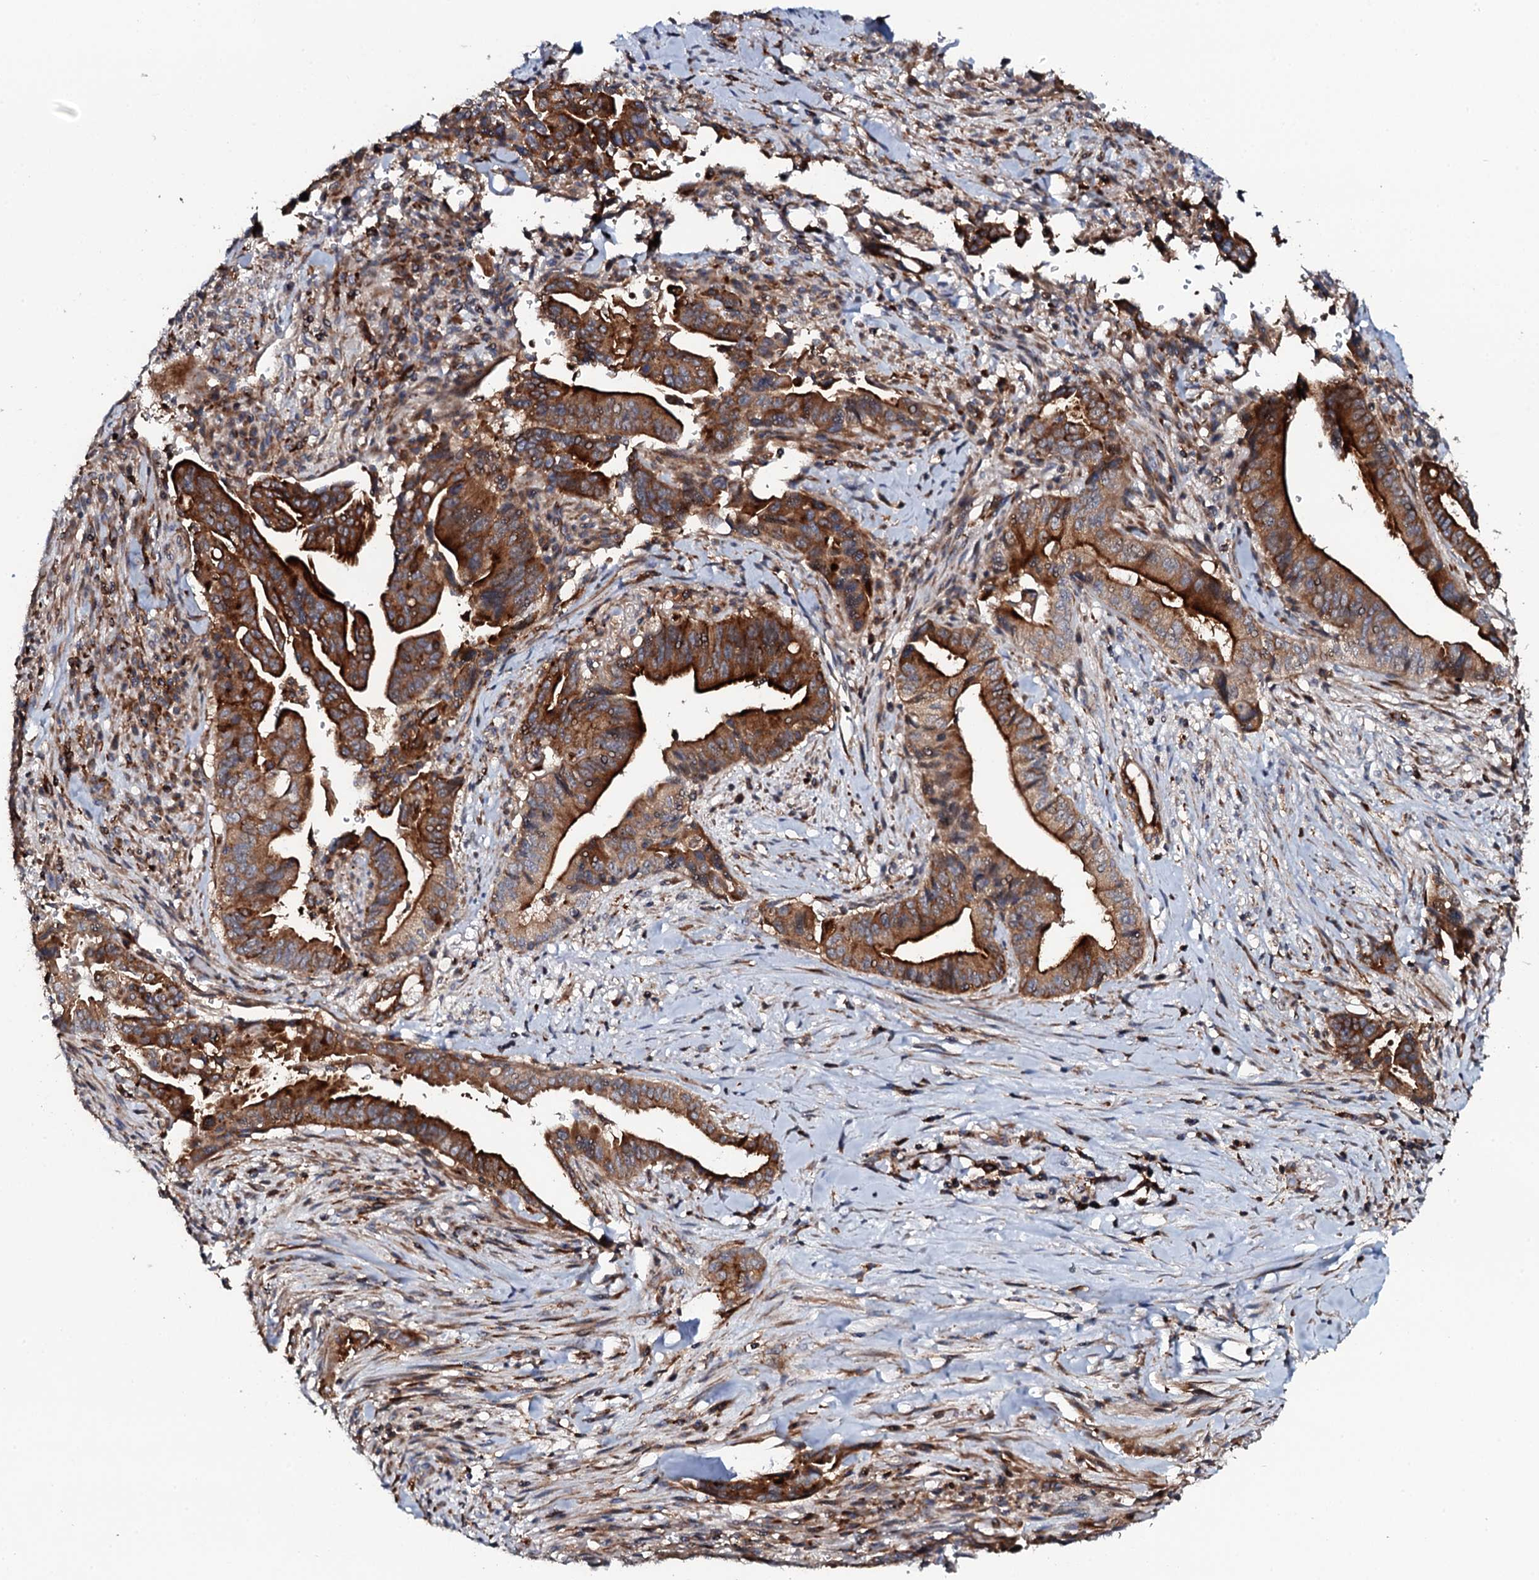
{"staining": {"intensity": "strong", "quantity": ">75%", "location": "cytoplasmic/membranous"}, "tissue": "pancreatic cancer", "cell_type": "Tumor cells", "image_type": "cancer", "snomed": [{"axis": "morphology", "description": "Adenocarcinoma, NOS"}, {"axis": "topography", "description": "Pancreas"}], "caption": "An immunohistochemistry (IHC) image of tumor tissue is shown. Protein staining in brown shows strong cytoplasmic/membranous positivity in pancreatic cancer within tumor cells.", "gene": "VAMP8", "patient": {"sex": "male", "age": 70}}